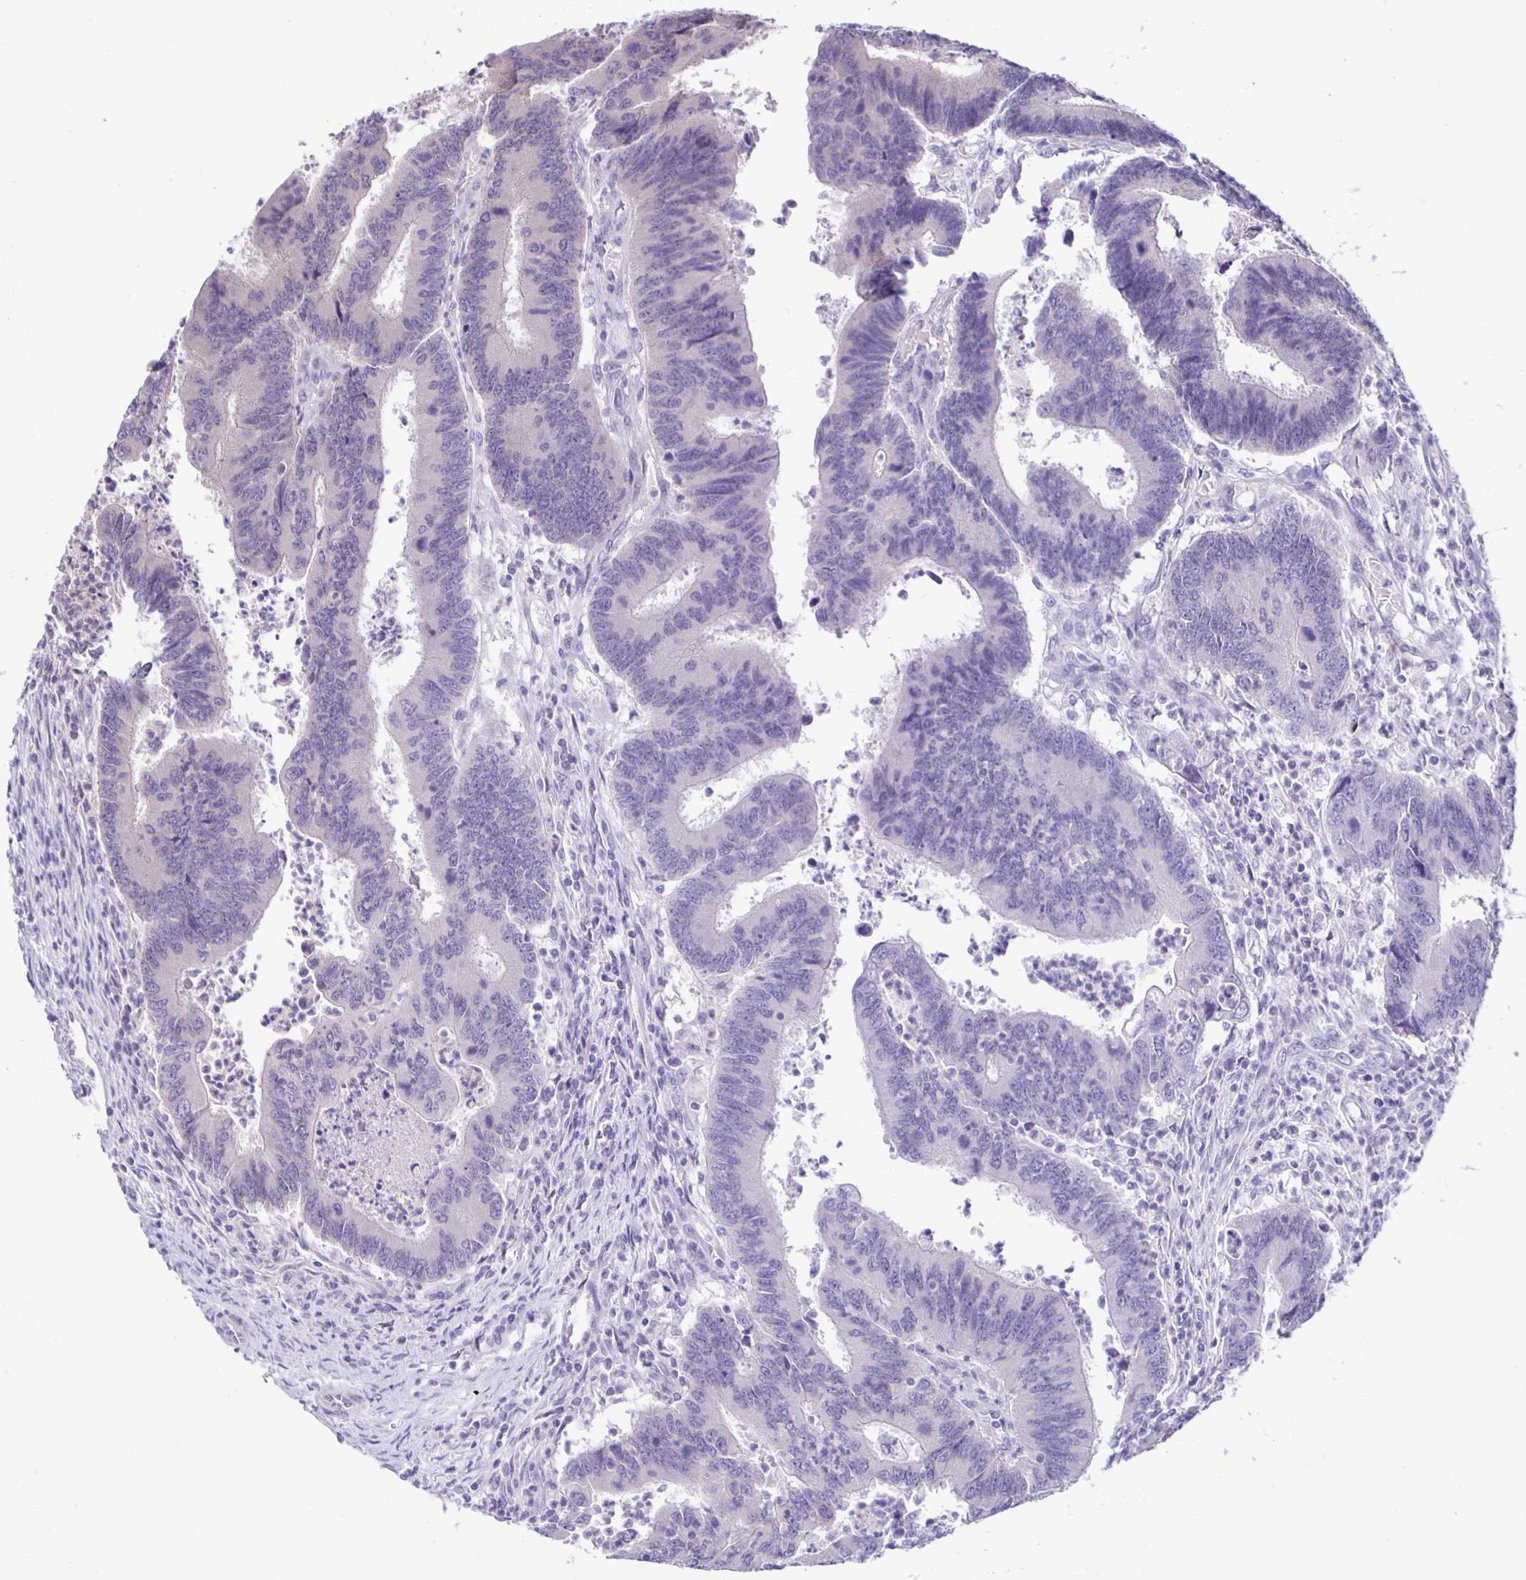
{"staining": {"intensity": "negative", "quantity": "none", "location": "none"}, "tissue": "colorectal cancer", "cell_type": "Tumor cells", "image_type": "cancer", "snomed": [{"axis": "morphology", "description": "Adenocarcinoma, NOS"}, {"axis": "topography", "description": "Colon"}], "caption": "A histopathology image of human colorectal cancer (adenocarcinoma) is negative for staining in tumor cells.", "gene": "MIEN1", "patient": {"sex": "female", "age": 67}}